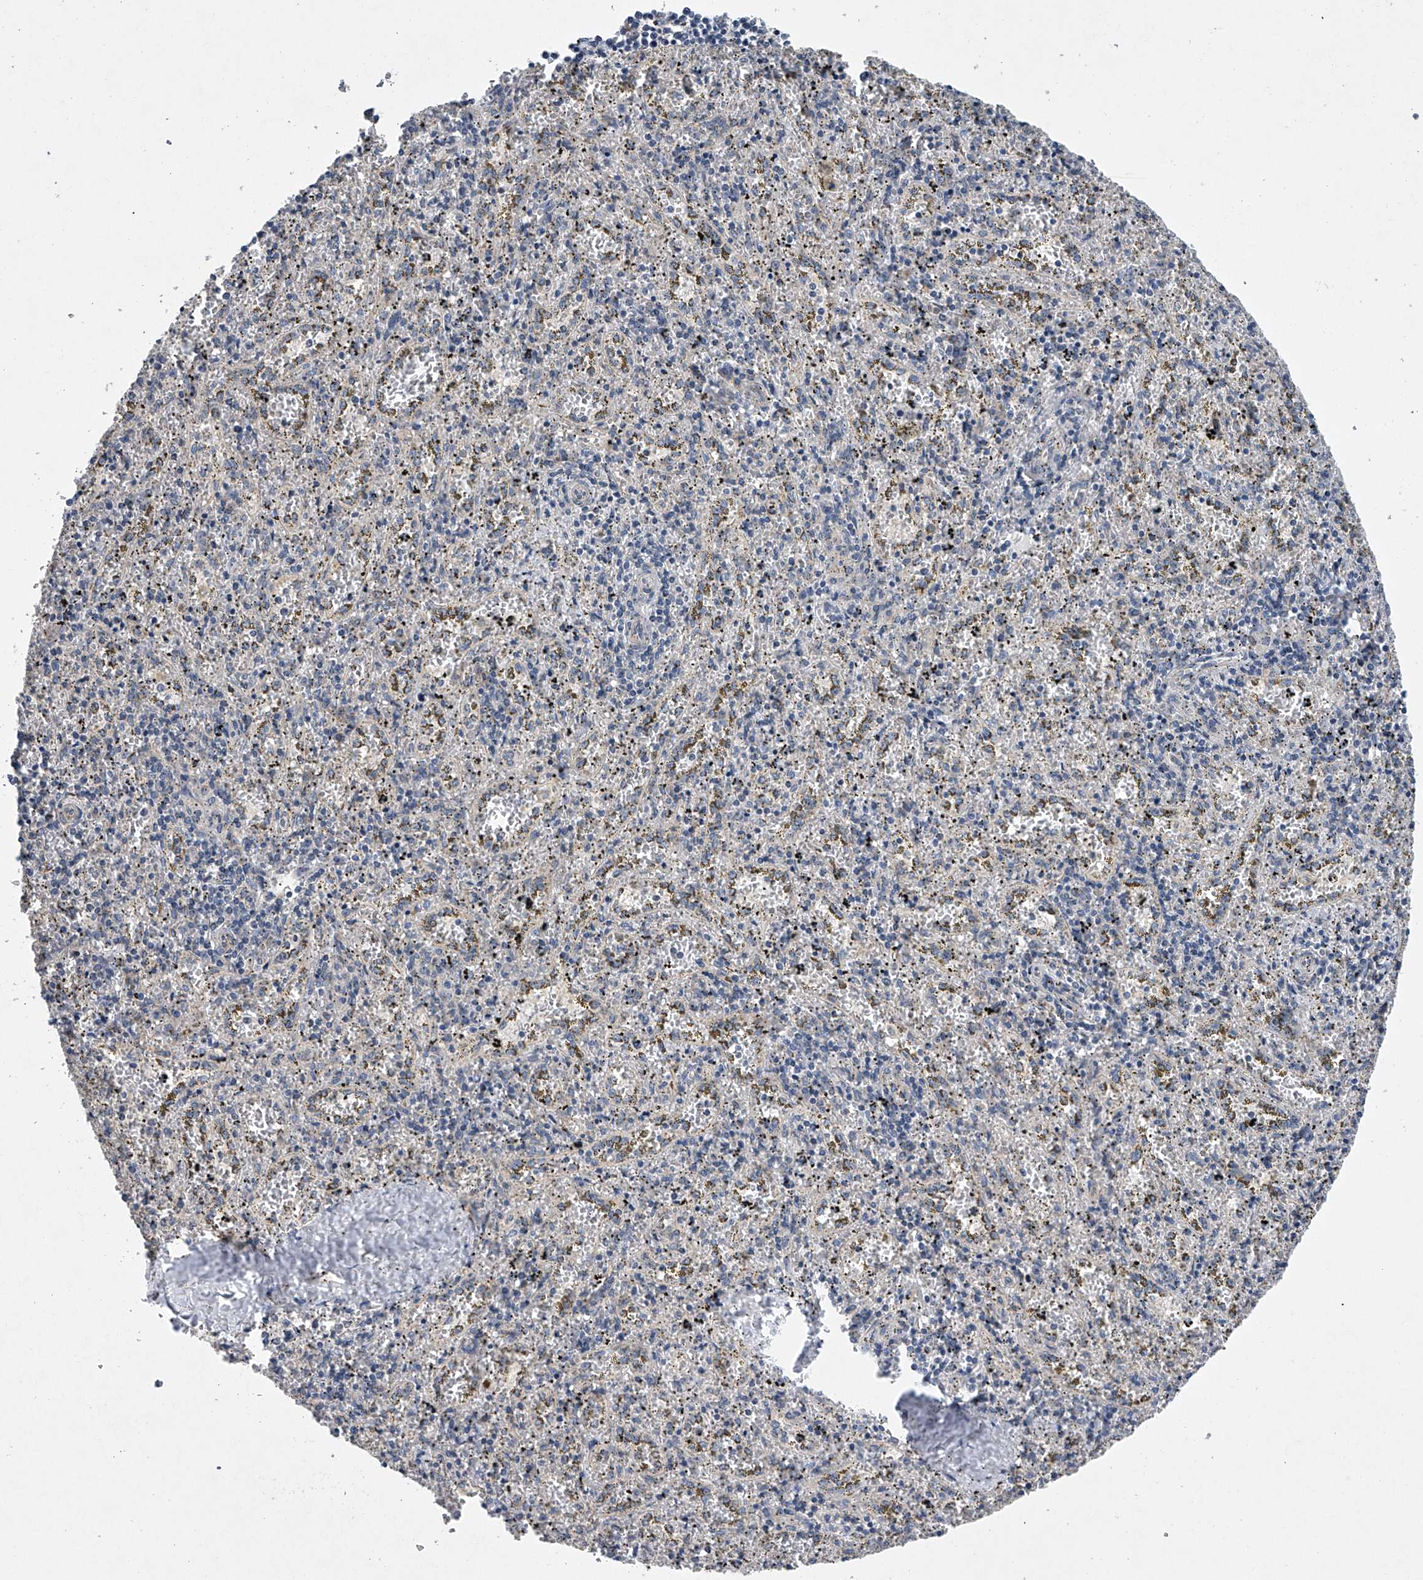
{"staining": {"intensity": "negative", "quantity": "none", "location": "none"}, "tissue": "spleen", "cell_type": "Cells in red pulp", "image_type": "normal", "snomed": [{"axis": "morphology", "description": "Normal tissue, NOS"}, {"axis": "topography", "description": "Spleen"}], "caption": "DAB immunohistochemical staining of unremarkable human spleen exhibits no significant expression in cells in red pulp.", "gene": "RNF5", "patient": {"sex": "male", "age": 11}}